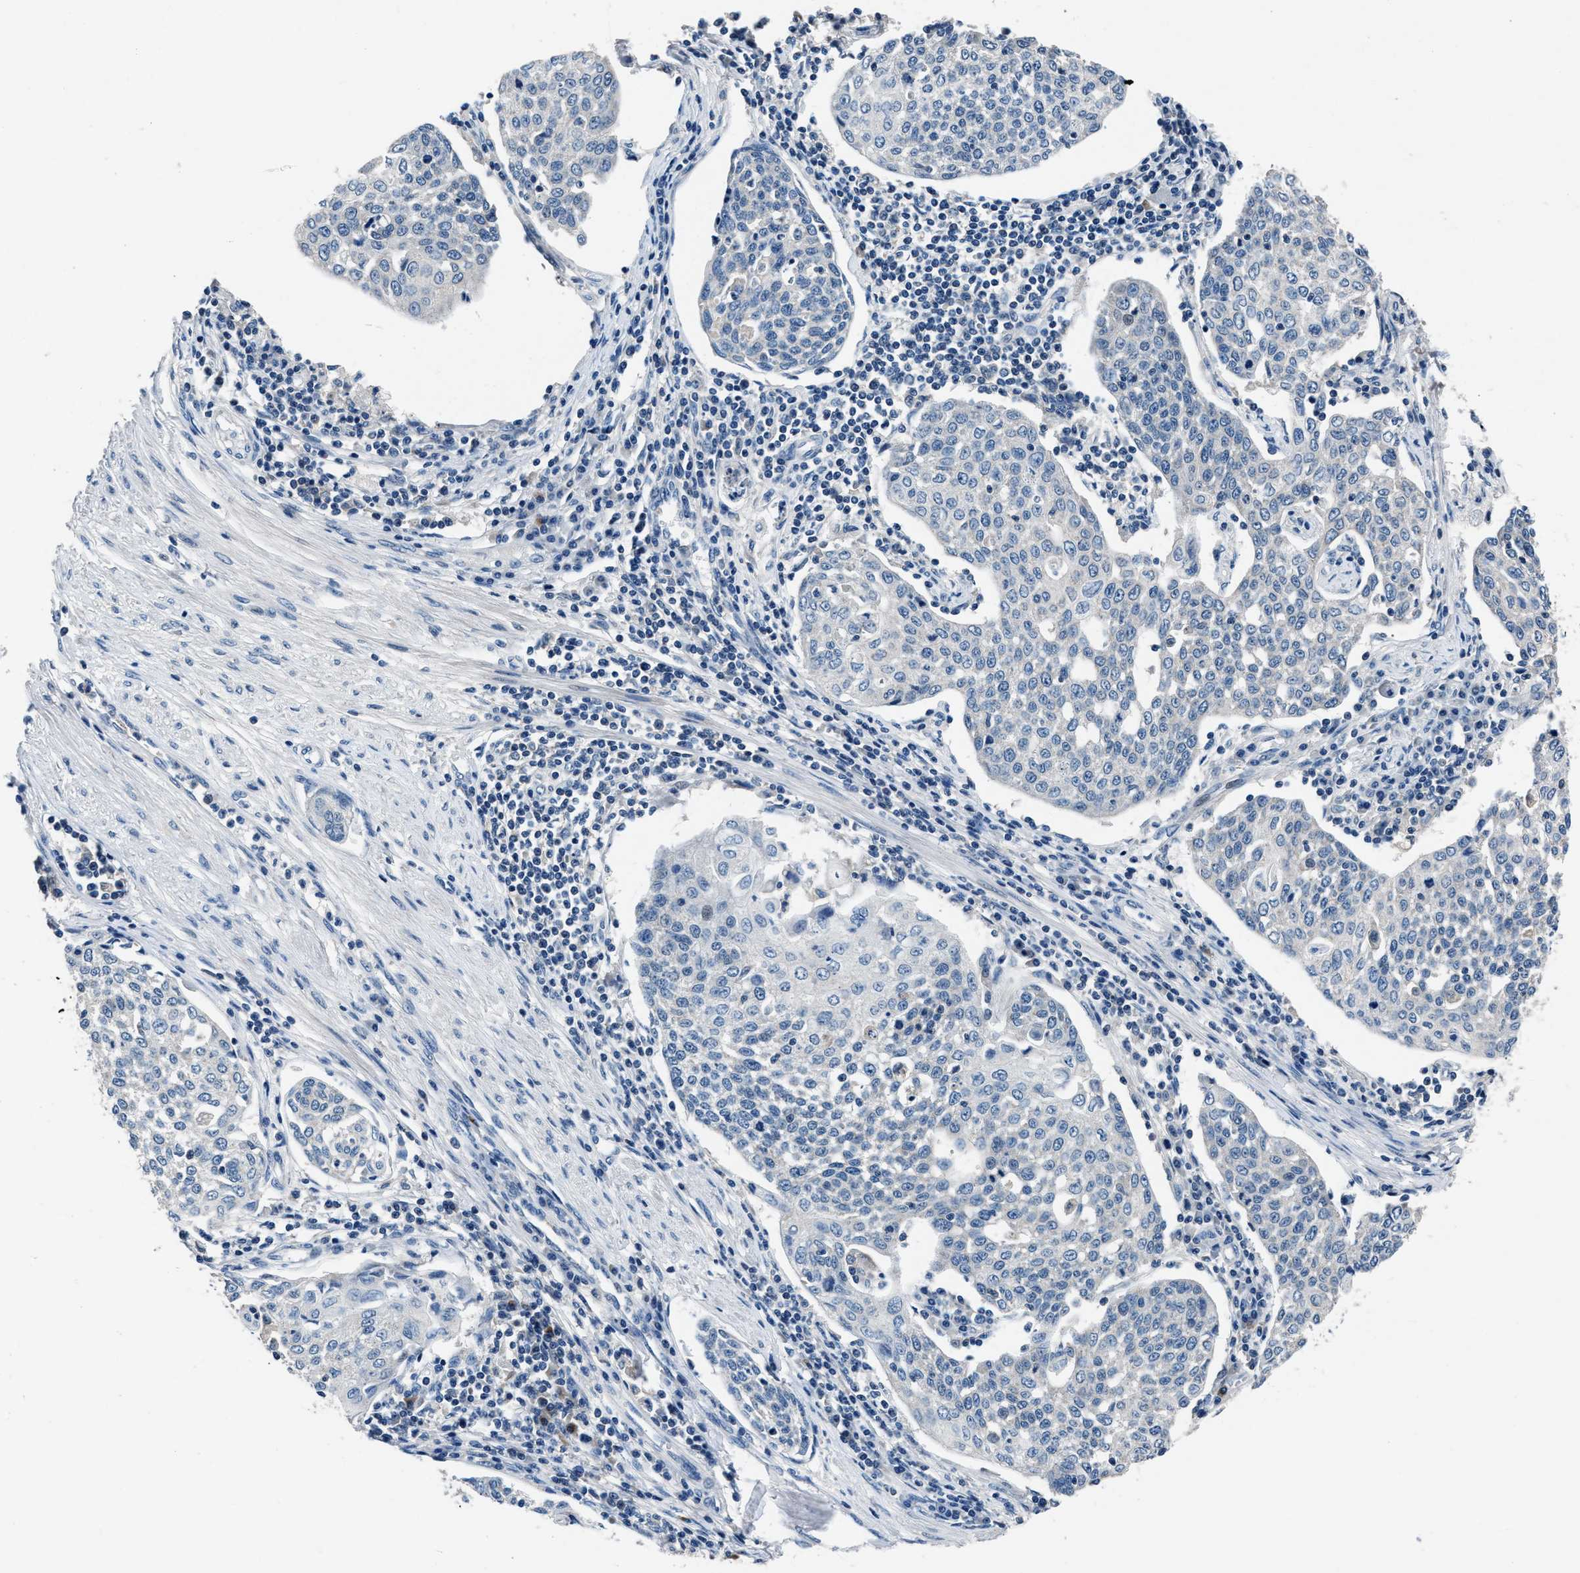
{"staining": {"intensity": "negative", "quantity": "none", "location": "none"}, "tissue": "cervical cancer", "cell_type": "Tumor cells", "image_type": "cancer", "snomed": [{"axis": "morphology", "description": "Squamous cell carcinoma, NOS"}, {"axis": "topography", "description": "Cervix"}], "caption": "This micrograph is of cervical cancer (squamous cell carcinoma) stained with IHC to label a protein in brown with the nuclei are counter-stained blue. There is no expression in tumor cells.", "gene": "DENND6B", "patient": {"sex": "female", "age": 34}}